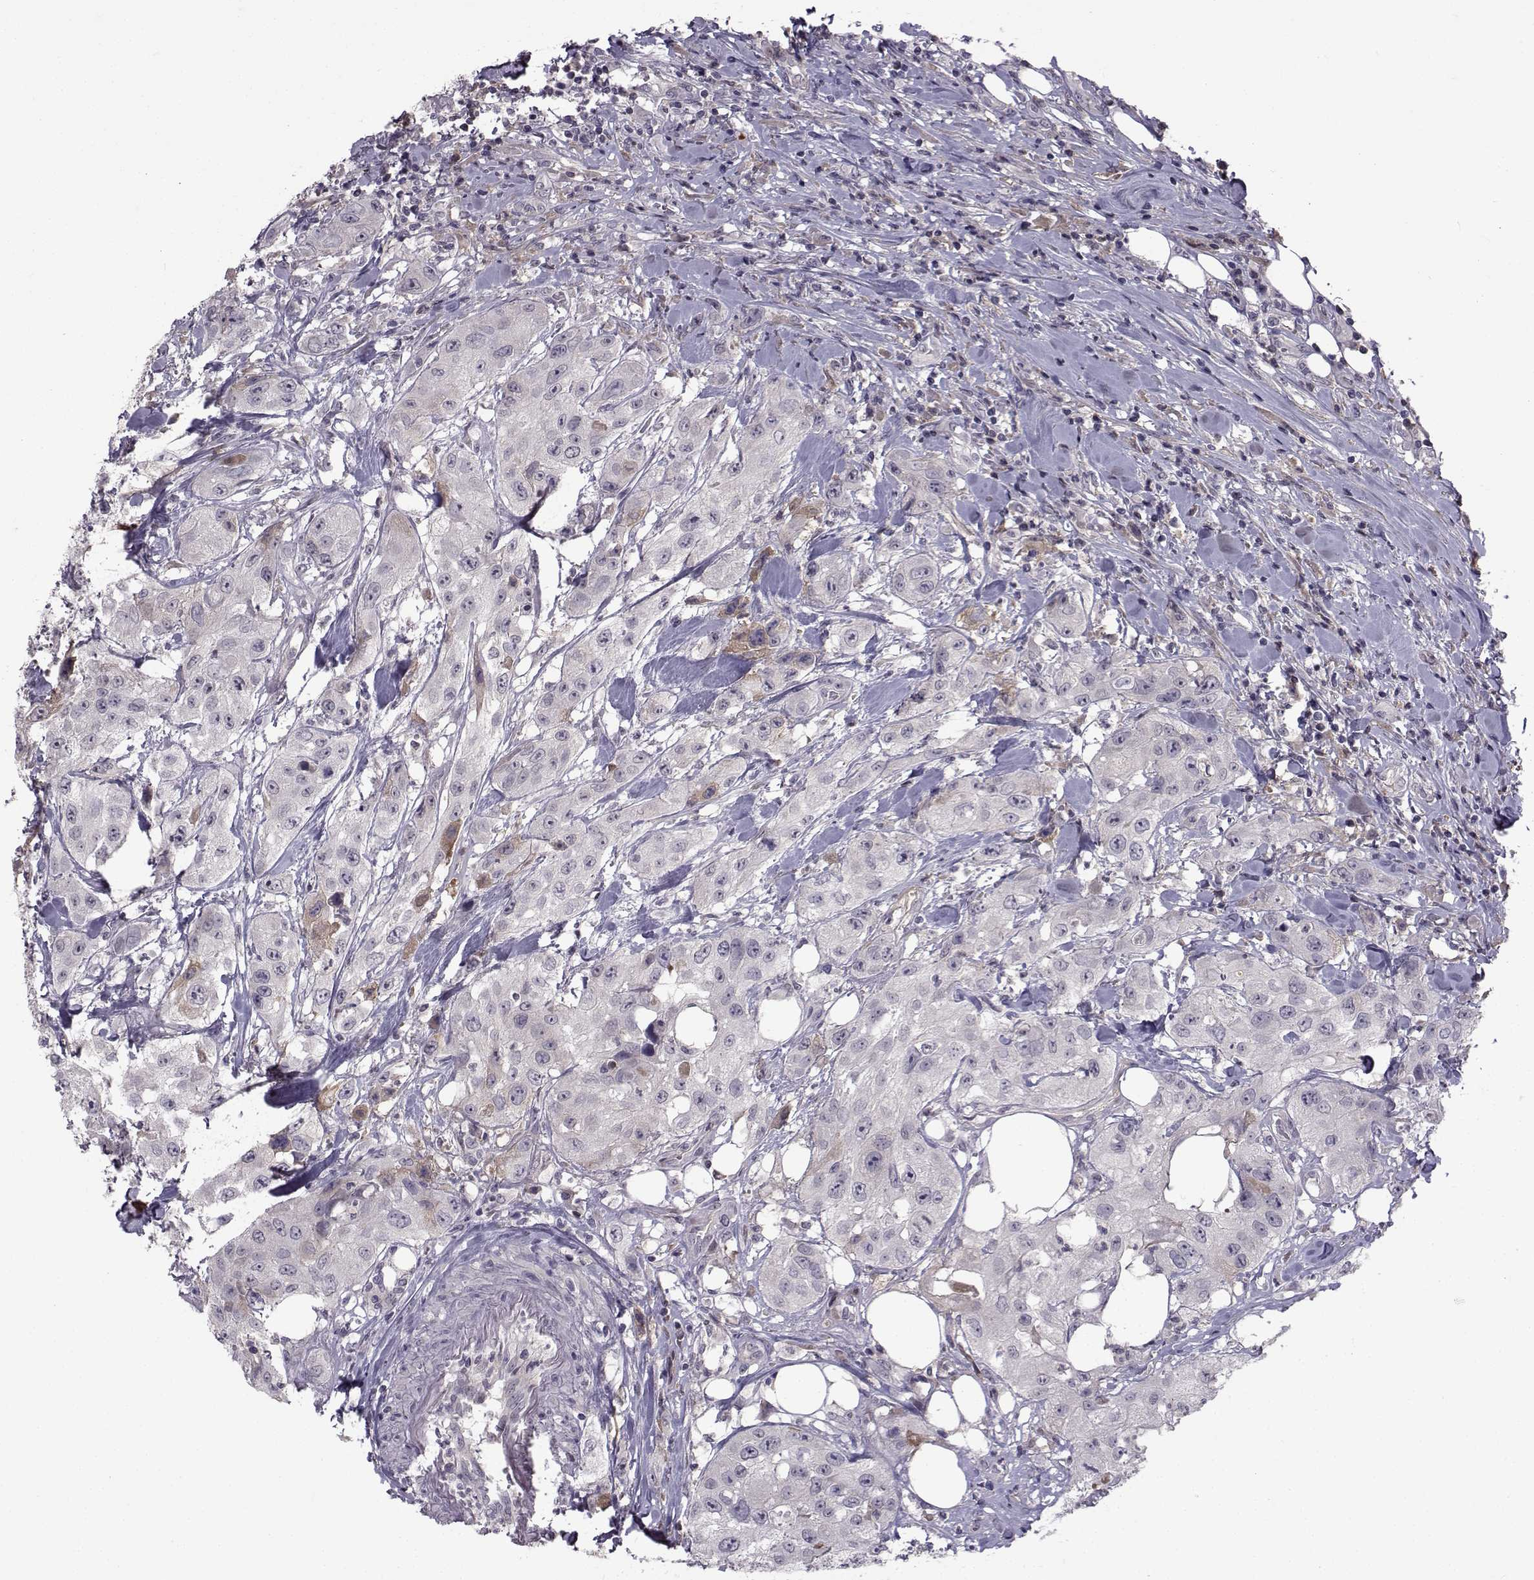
{"staining": {"intensity": "weak", "quantity": "<25%", "location": "cytoplasmic/membranous"}, "tissue": "urothelial cancer", "cell_type": "Tumor cells", "image_type": "cancer", "snomed": [{"axis": "morphology", "description": "Urothelial carcinoma, High grade"}, {"axis": "topography", "description": "Urinary bladder"}], "caption": "A micrograph of human urothelial cancer is negative for staining in tumor cells.", "gene": "TNFRSF11B", "patient": {"sex": "male", "age": 79}}